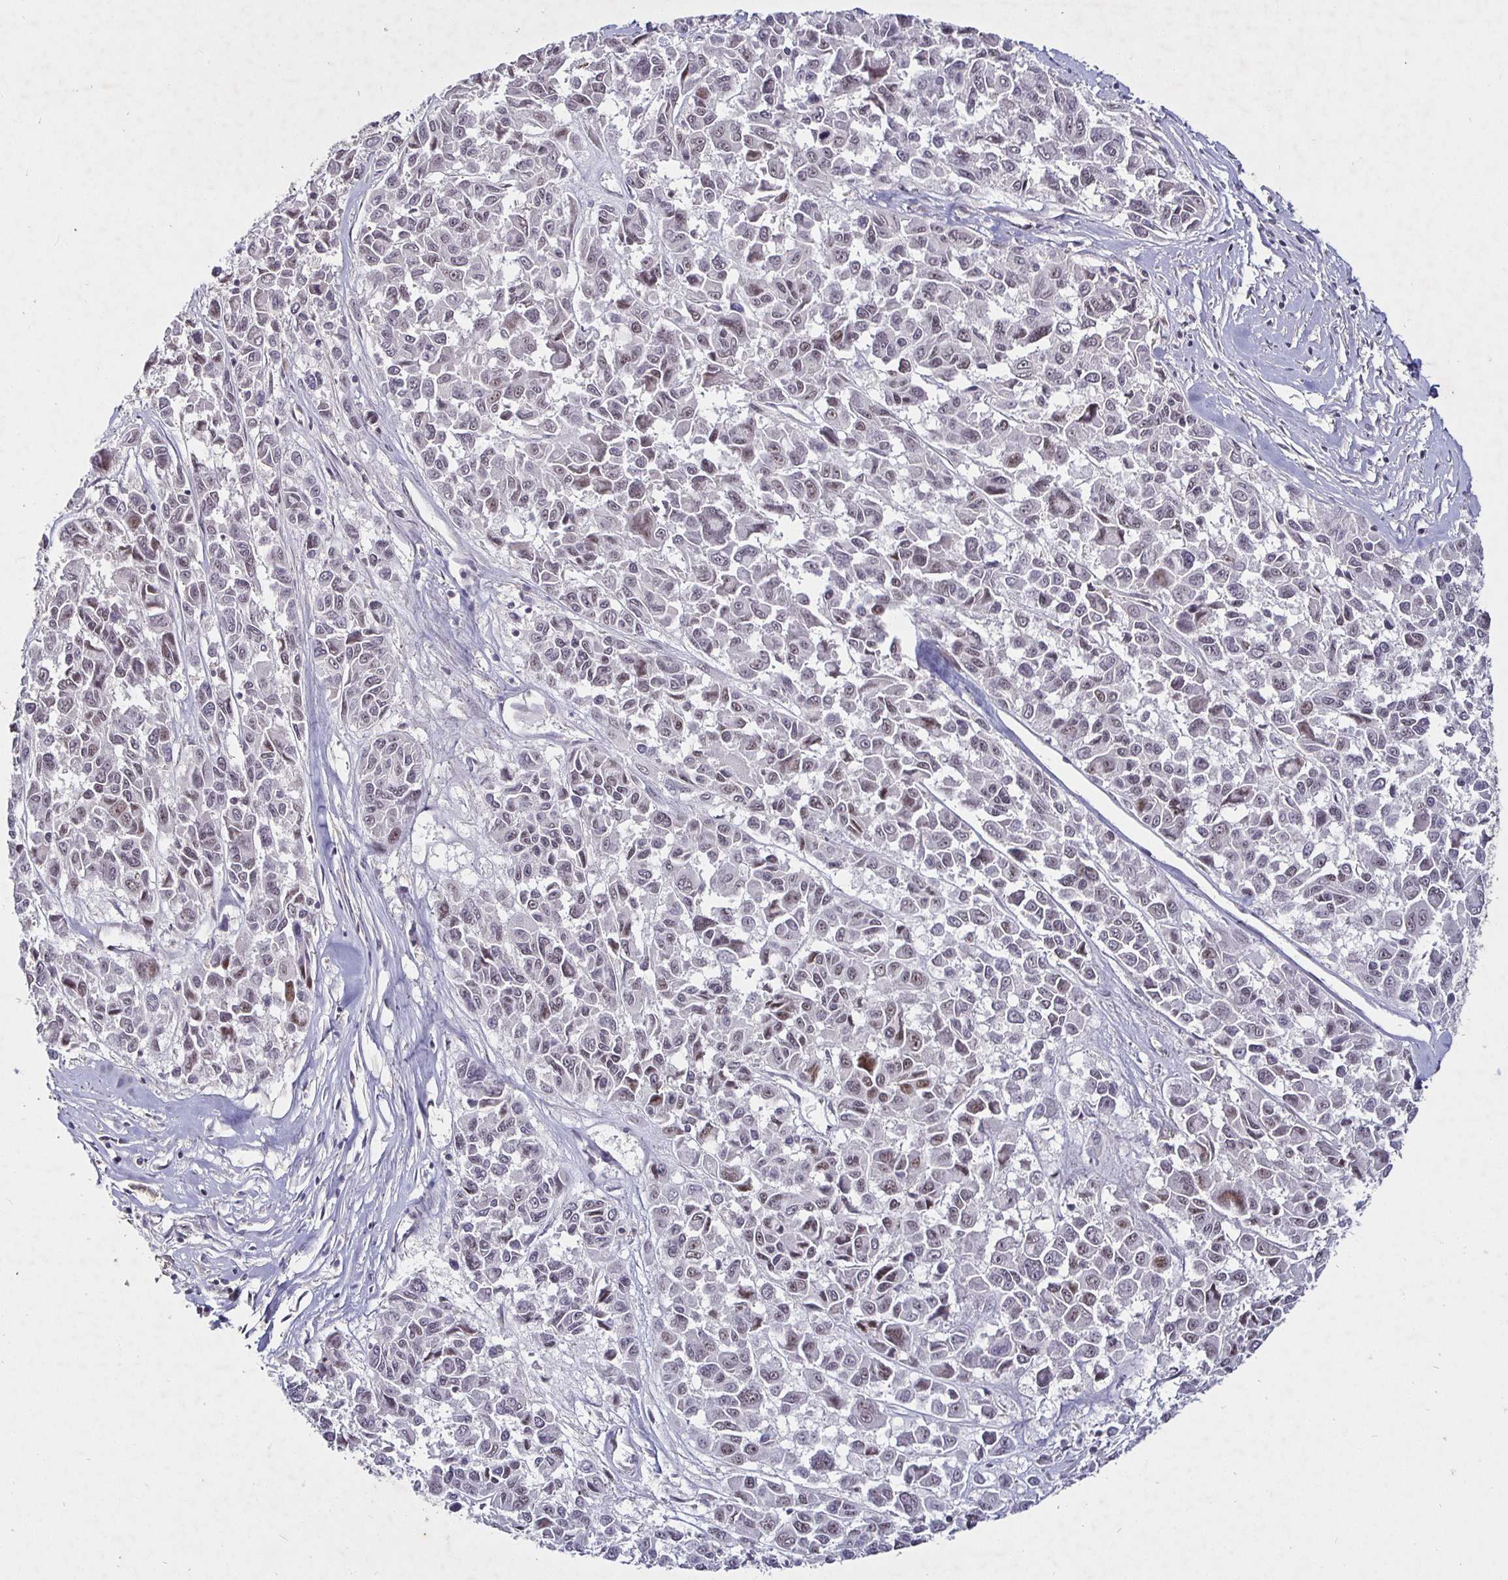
{"staining": {"intensity": "weak", "quantity": "25%-75%", "location": "nuclear"}, "tissue": "melanoma", "cell_type": "Tumor cells", "image_type": "cancer", "snomed": [{"axis": "morphology", "description": "Malignant melanoma, NOS"}, {"axis": "topography", "description": "Skin"}], "caption": "This histopathology image reveals immunohistochemistry (IHC) staining of melanoma, with low weak nuclear staining in about 25%-75% of tumor cells.", "gene": "MLH1", "patient": {"sex": "female", "age": 66}}